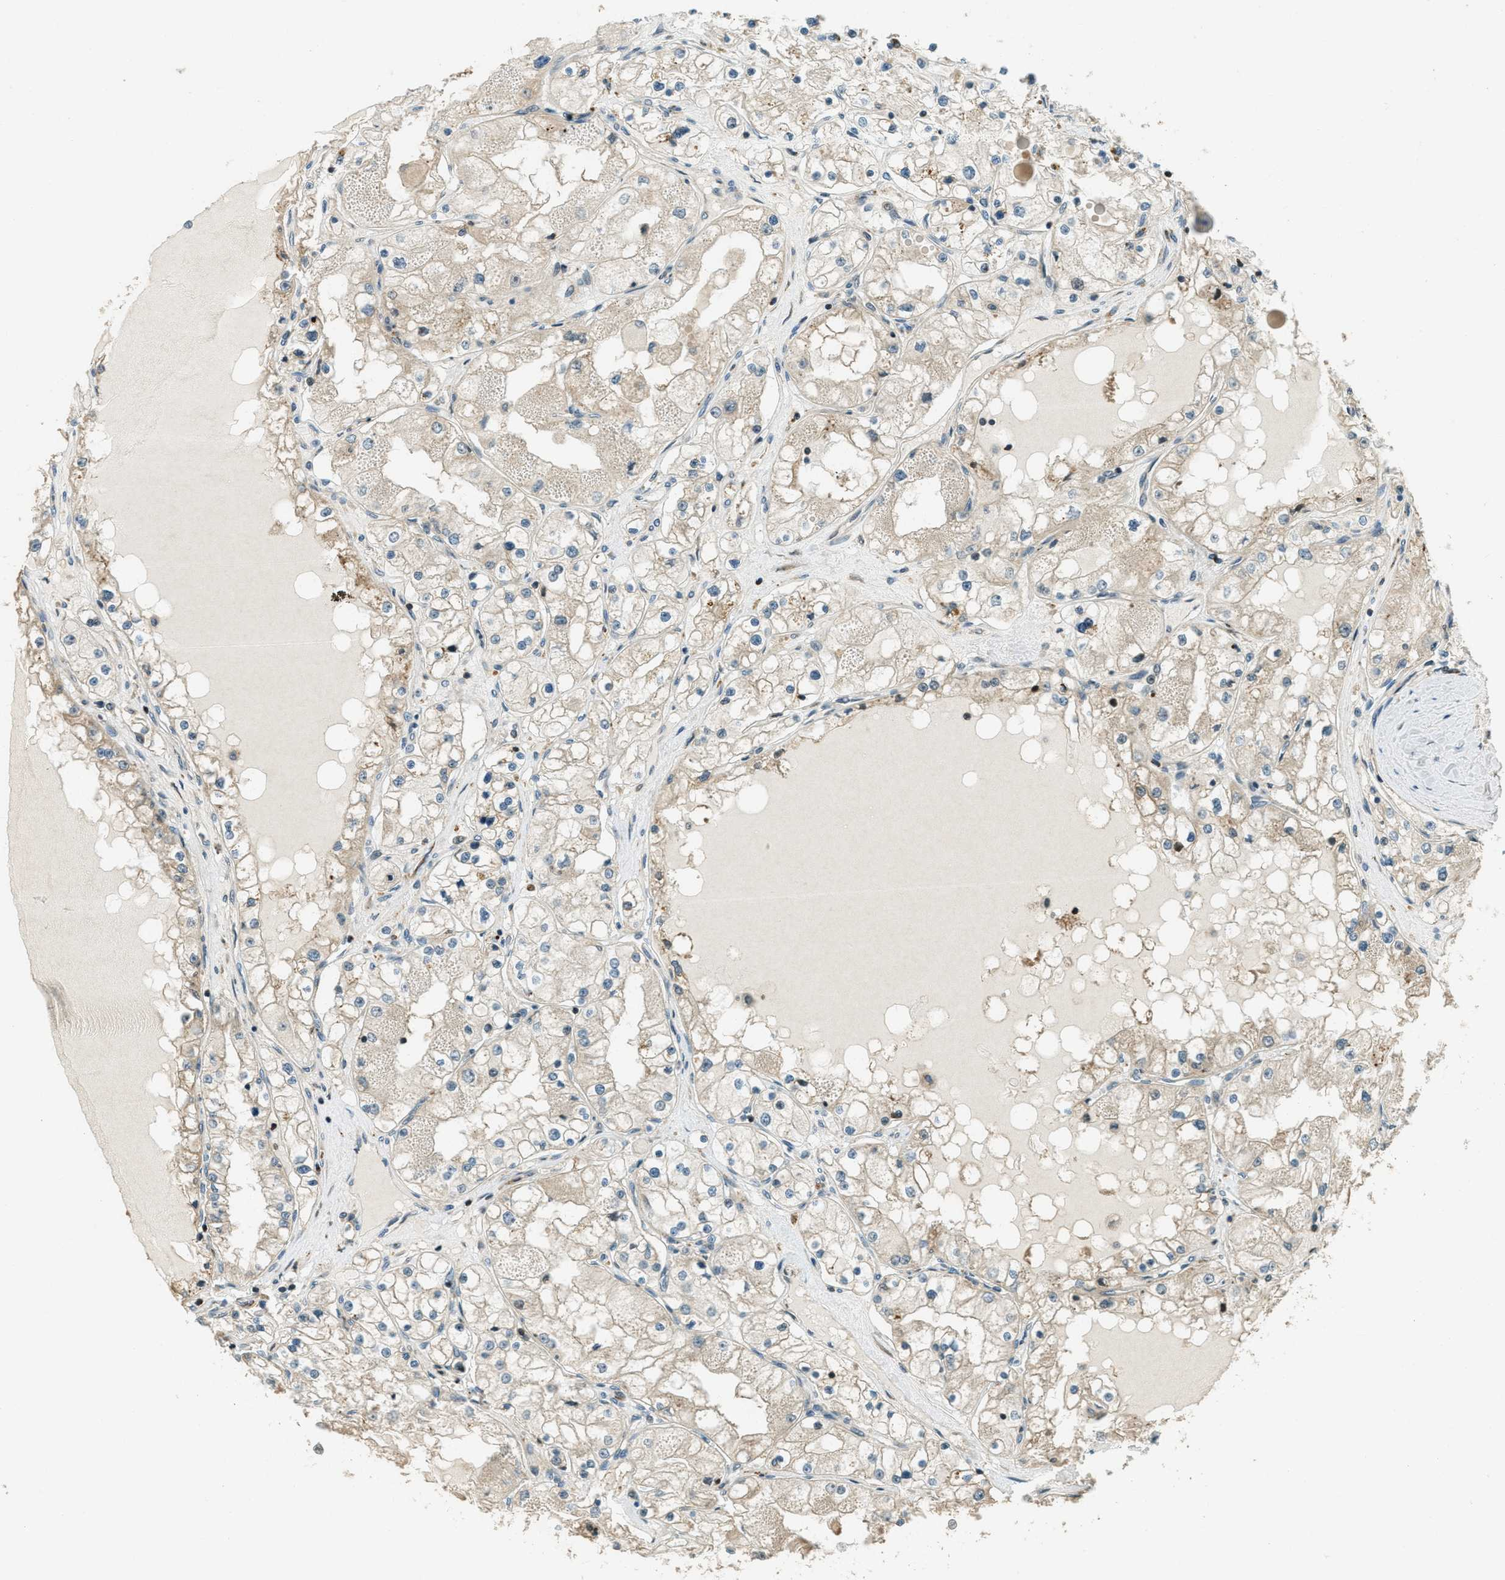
{"staining": {"intensity": "weak", "quantity": "25%-75%", "location": "cytoplasmic/membranous"}, "tissue": "renal cancer", "cell_type": "Tumor cells", "image_type": "cancer", "snomed": [{"axis": "morphology", "description": "Adenocarcinoma, NOS"}, {"axis": "topography", "description": "Kidney"}], "caption": "Renal cancer was stained to show a protein in brown. There is low levels of weak cytoplasmic/membranous staining in about 25%-75% of tumor cells. The staining was performed using DAB, with brown indicating positive protein expression. Nuclei are stained blue with hematoxylin.", "gene": "PTPN23", "patient": {"sex": "male", "age": 68}}